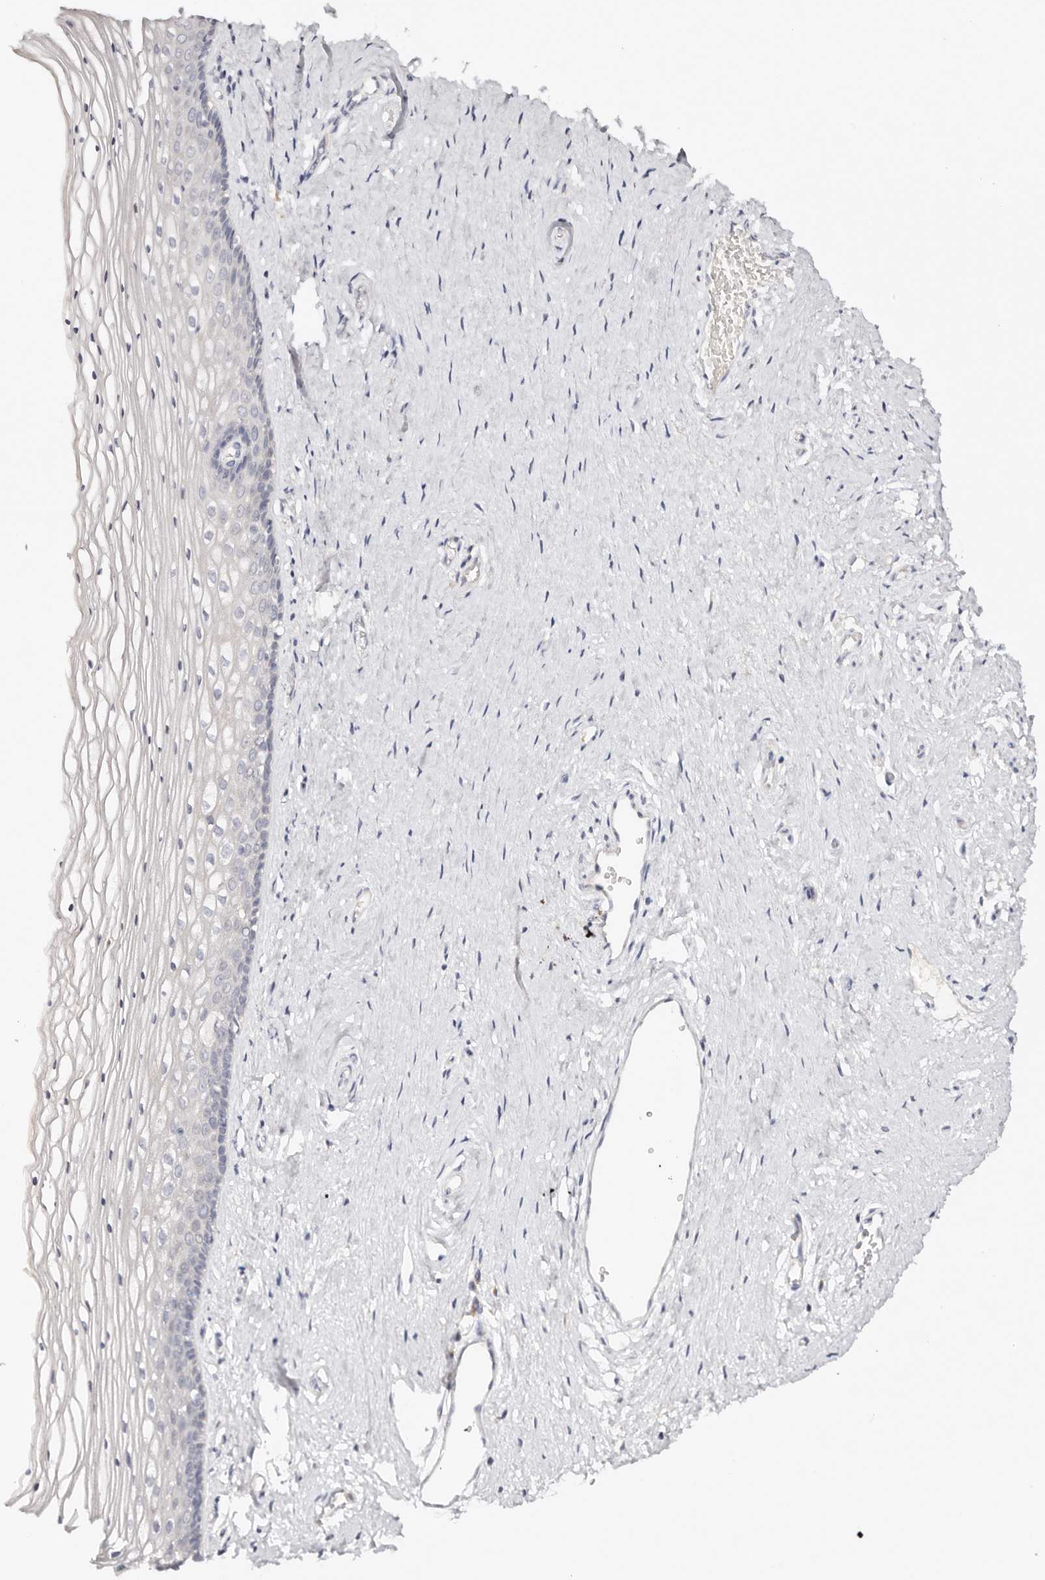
{"staining": {"intensity": "negative", "quantity": "none", "location": "none"}, "tissue": "vagina", "cell_type": "Squamous epithelial cells", "image_type": "normal", "snomed": [{"axis": "morphology", "description": "Normal tissue, NOS"}, {"axis": "topography", "description": "Vagina"}], "caption": "This is an immunohistochemistry image of unremarkable vagina. There is no staining in squamous epithelial cells.", "gene": "DNASE1", "patient": {"sex": "female", "age": 46}}